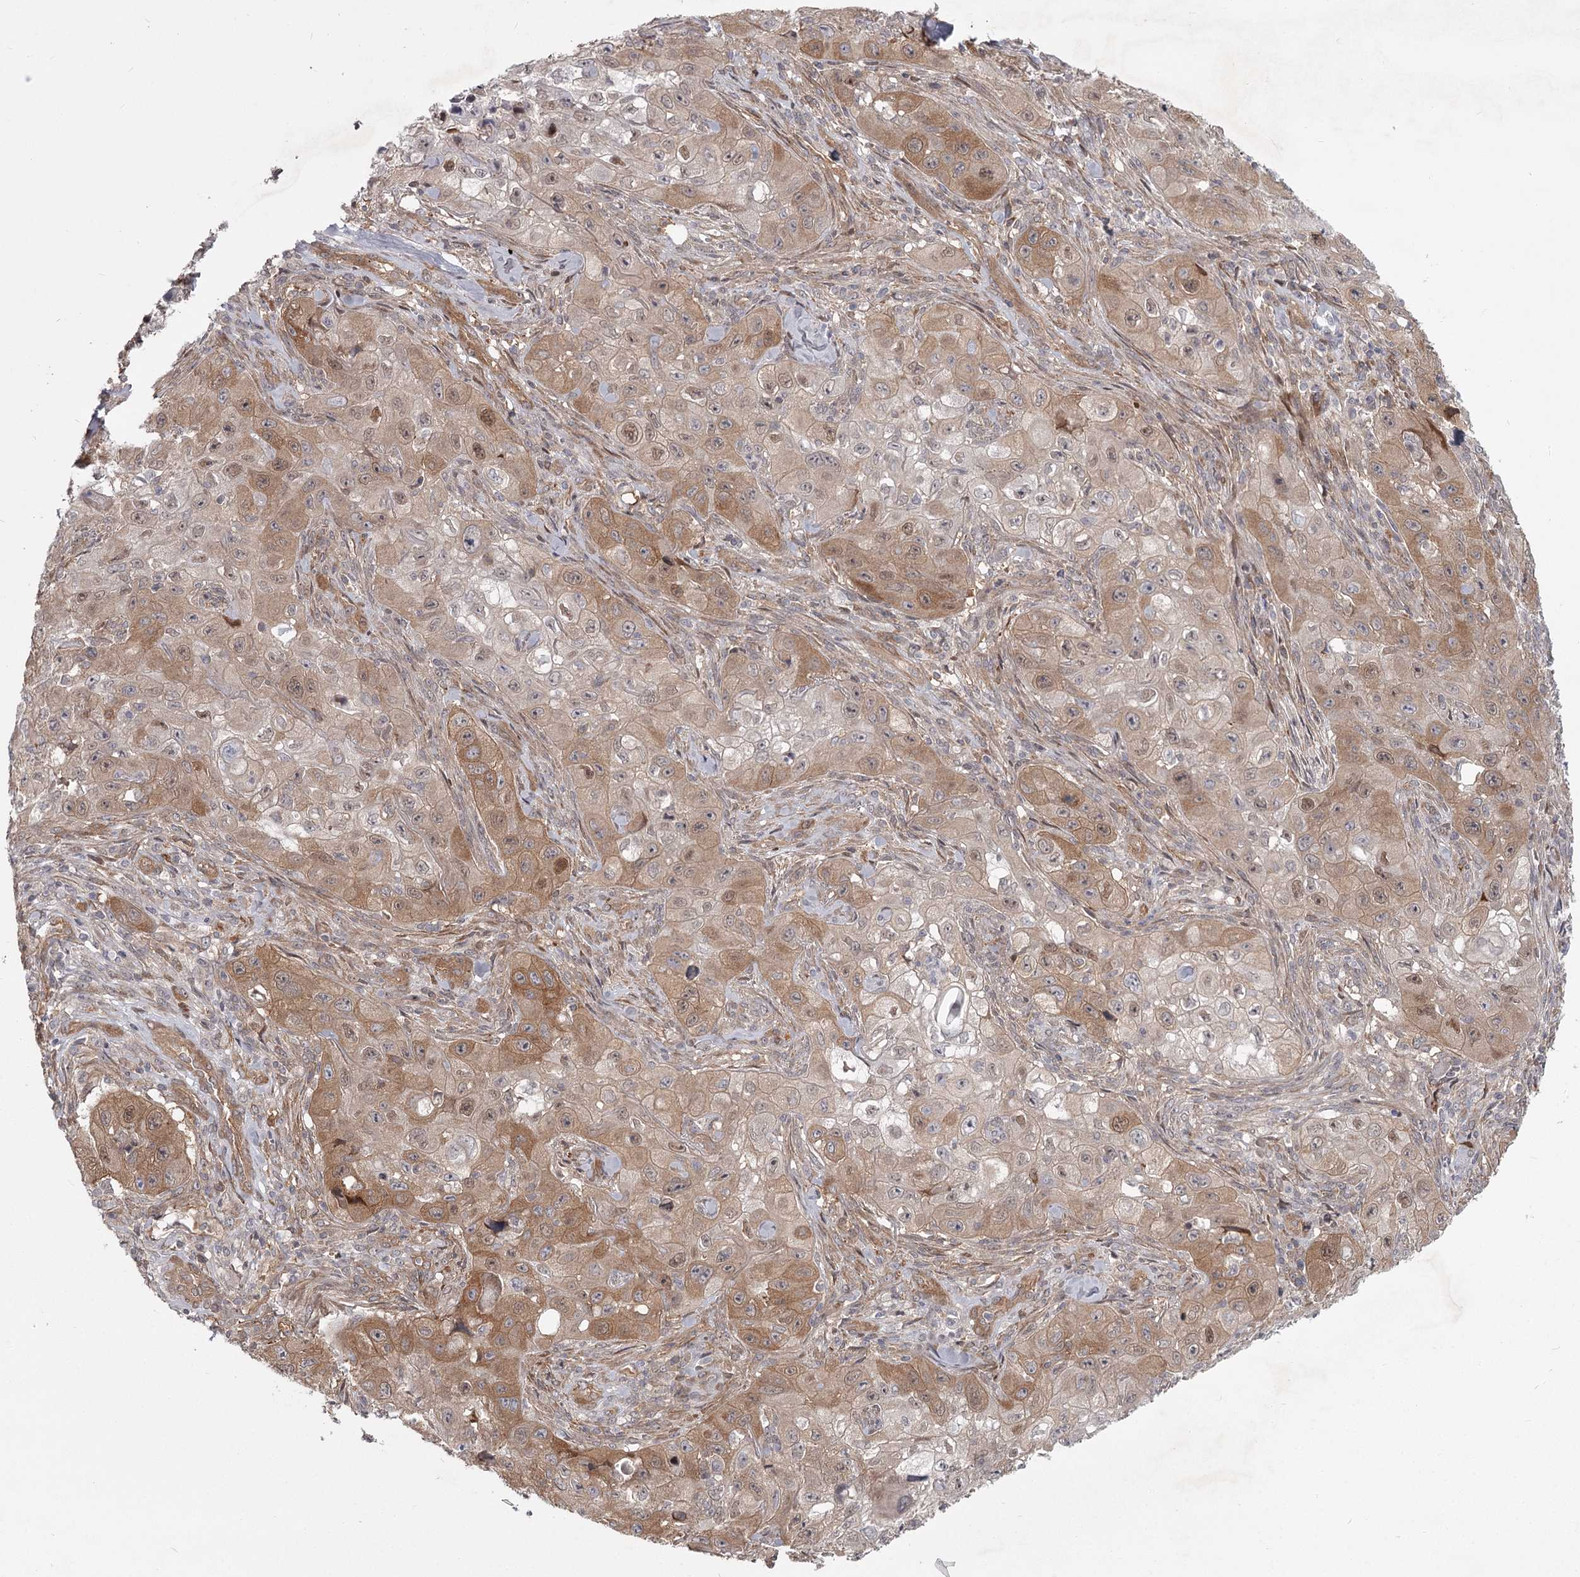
{"staining": {"intensity": "moderate", "quantity": "25%-75%", "location": "cytoplasmic/membranous,nuclear"}, "tissue": "skin cancer", "cell_type": "Tumor cells", "image_type": "cancer", "snomed": [{"axis": "morphology", "description": "Squamous cell carcinoma, NOS"}, {"axis": "topography", "description": "Skin"}, {"axis": "topography", "description": "Subcutis"}], "caption": "Protein expression analysis of skin squamous cell carcinoma demonstrates moderate cytoplasmic/membranous and nuclear staining in approximately 25%-75% of tumor cells.", "gene": "CCNG2", "patient": {"sex": "male", "age": 73}}